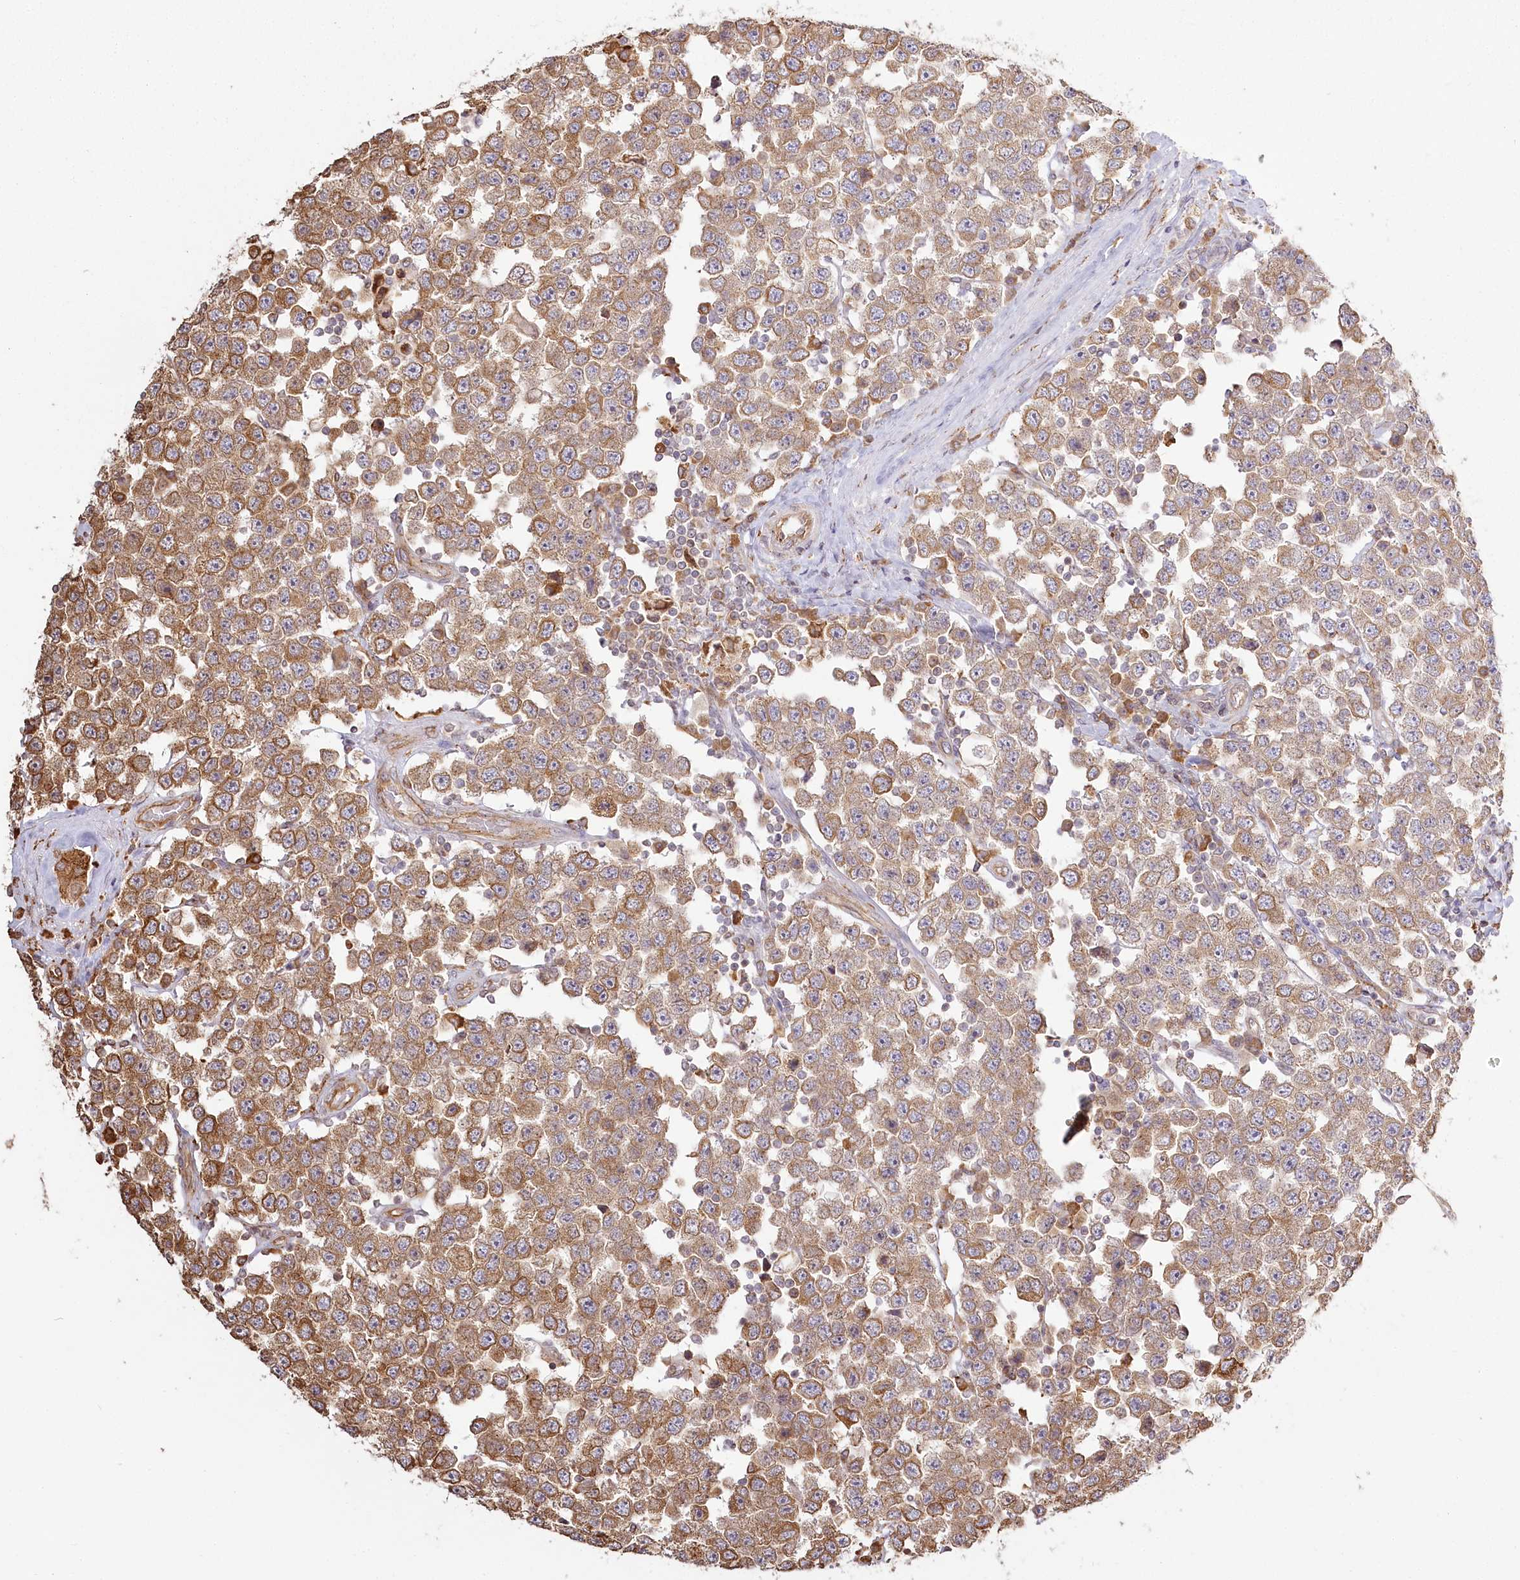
{"staining": {"intensity": "moderate", "quantity": ">75%", "location": "cytoplasmic/membranous"}, "tissue": "testis cancer", "cell_type": "Tumor cells", "image_type": "cancer", "snomed": [{"axis": "morphology", "description": "Seminoma, NOS"}, {"axis": "topography", "description": "Testis"}], "caption": "A high-resolution micrograph shows IHC staining of seminoma (testis), which displays moderate cytoplasmic/membranous staining in approximately >75% of tumor cells.", "gene": "FAM13A", "patient": {"sex": "male", "age": 28}}